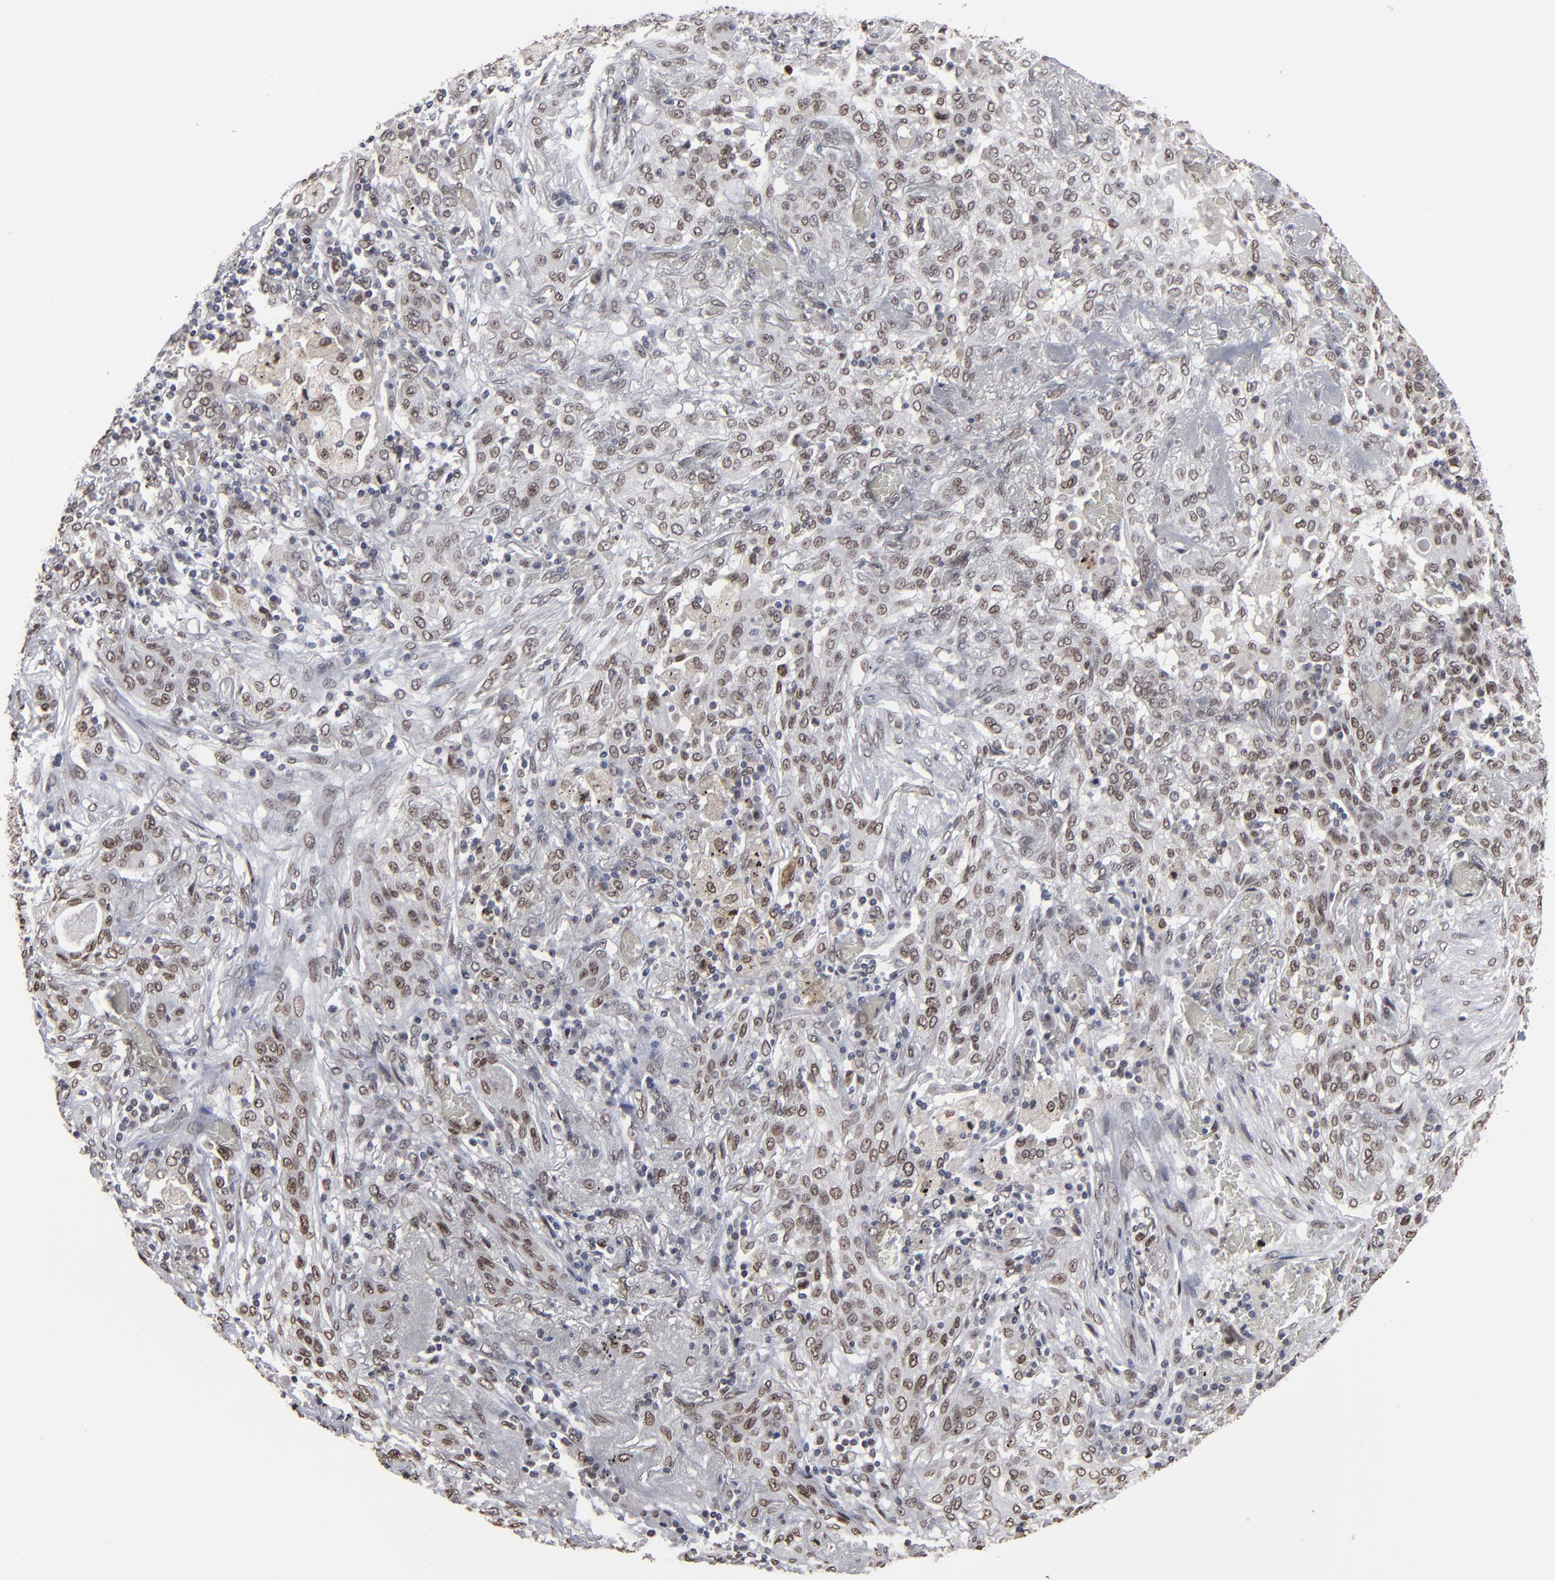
{"staining": {"intensity": "weak", "quantity": "25%-75%", "location": "nuclear"}, "tissue": "lung cancer", "cell_type": "Tumor cells", "image_type": "cancer", "snomed": [{"axis": "morphology", "description": "Squamous cell carcinoma, NOS"}, {"axis": "topography", "description": "Lung"}], "caption": "The micrograph demonstrates immunohistochemical staining of lung cancer (squamous cell carcinoma). There is weak nuclear positivity is identified in approximately 25%-75% of tumor cells. (brown staining indicates protein expression, while blue staining denotes nuclei).", "gene": "BAZ1A", "patient": {"sex": "female", "age": 47}}